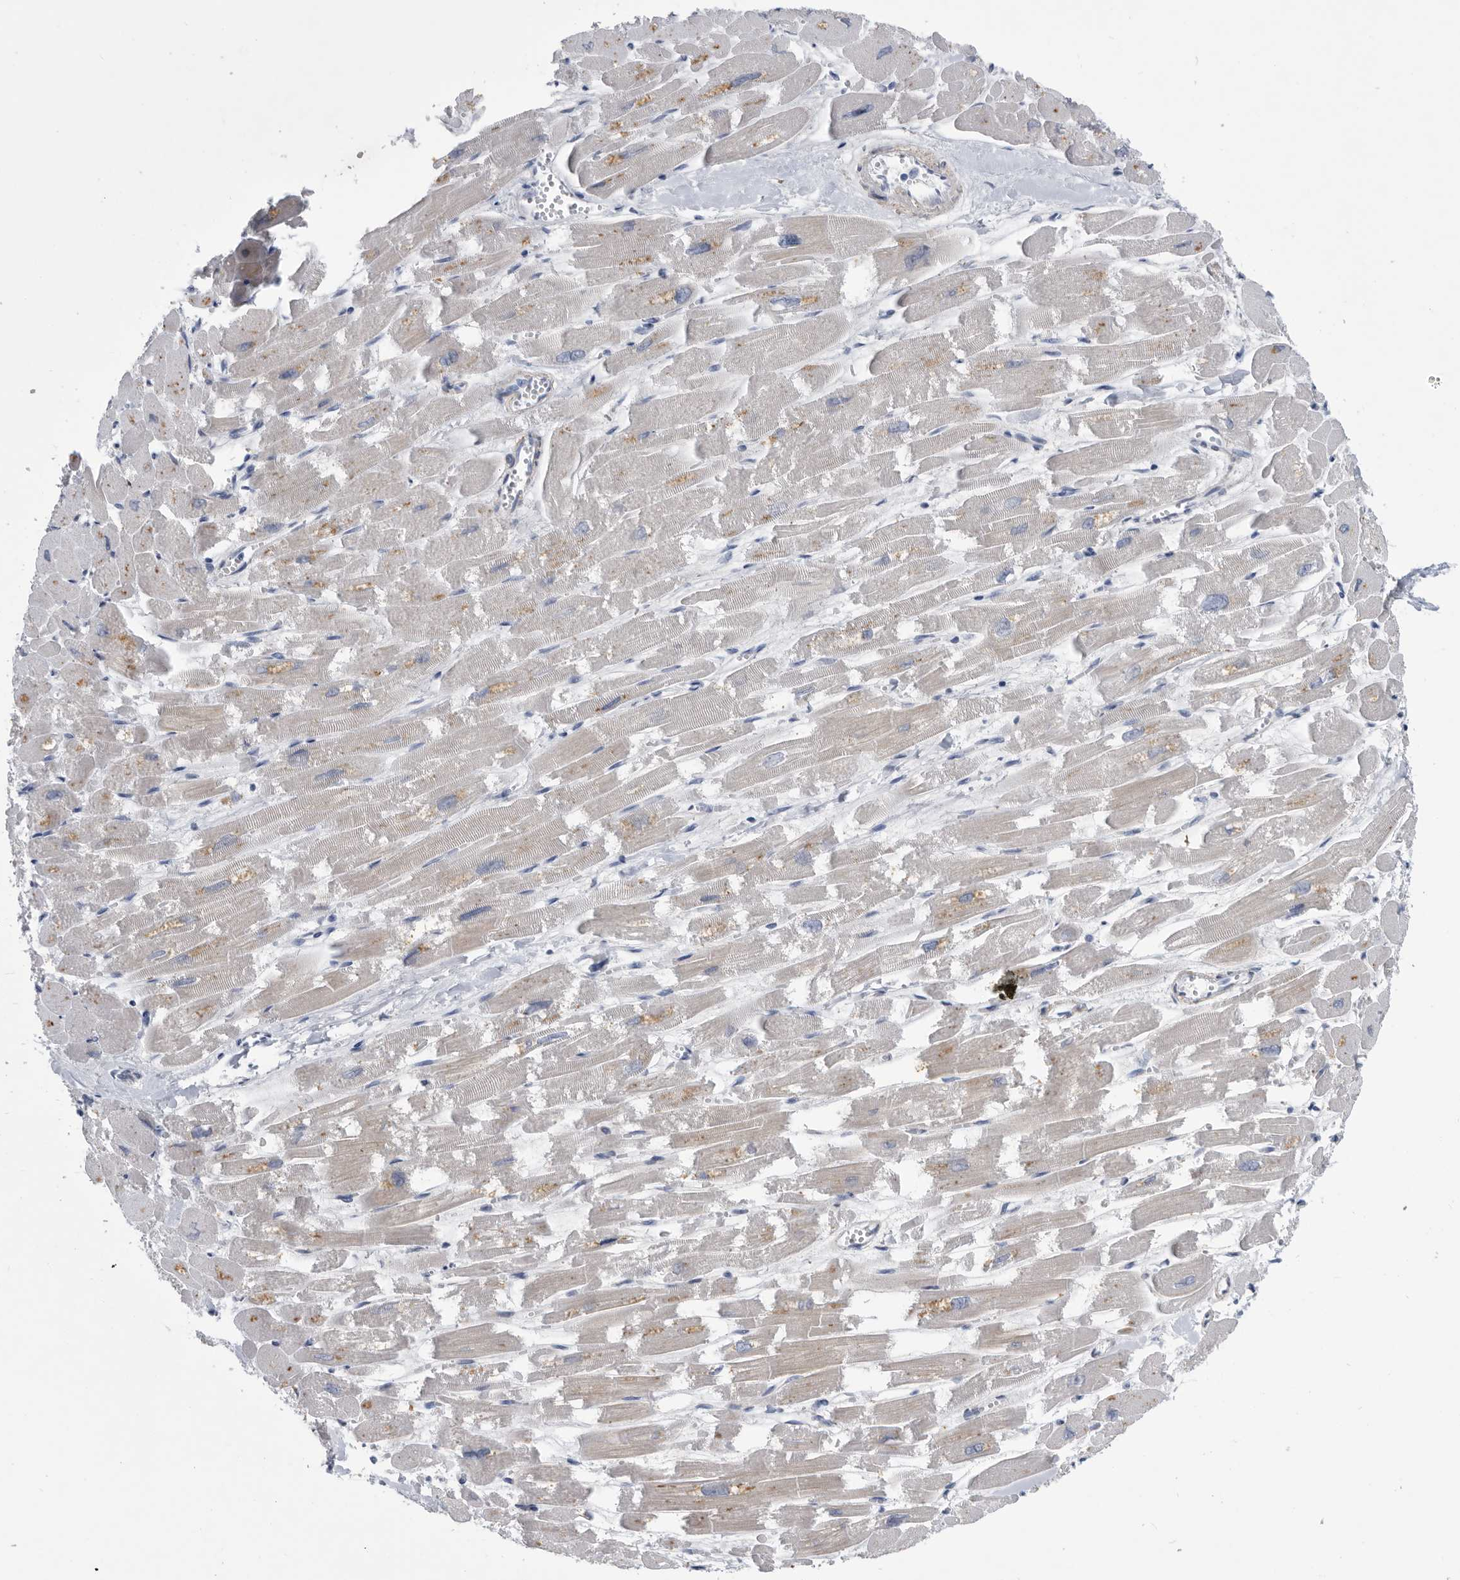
{"staining": {"intensity": "weak", "quantity": "<25%", "location": "cytoplasmic/membranous"}, "tissue": "heart muscle", "cell_type": "Cardiomyocytes", "image_type": "normal", "snomed": [{"axis": "morphology", "description": "Normal tissue, NOS"}, {"axis": "topography", "description": "Heart"}], "caption": "Protein analysis of unremarkable heart muscle shows no significant staining in cardiomyocytes.", "gene": "BTBD6", "patient": {"sex": "male", "age": 54}}